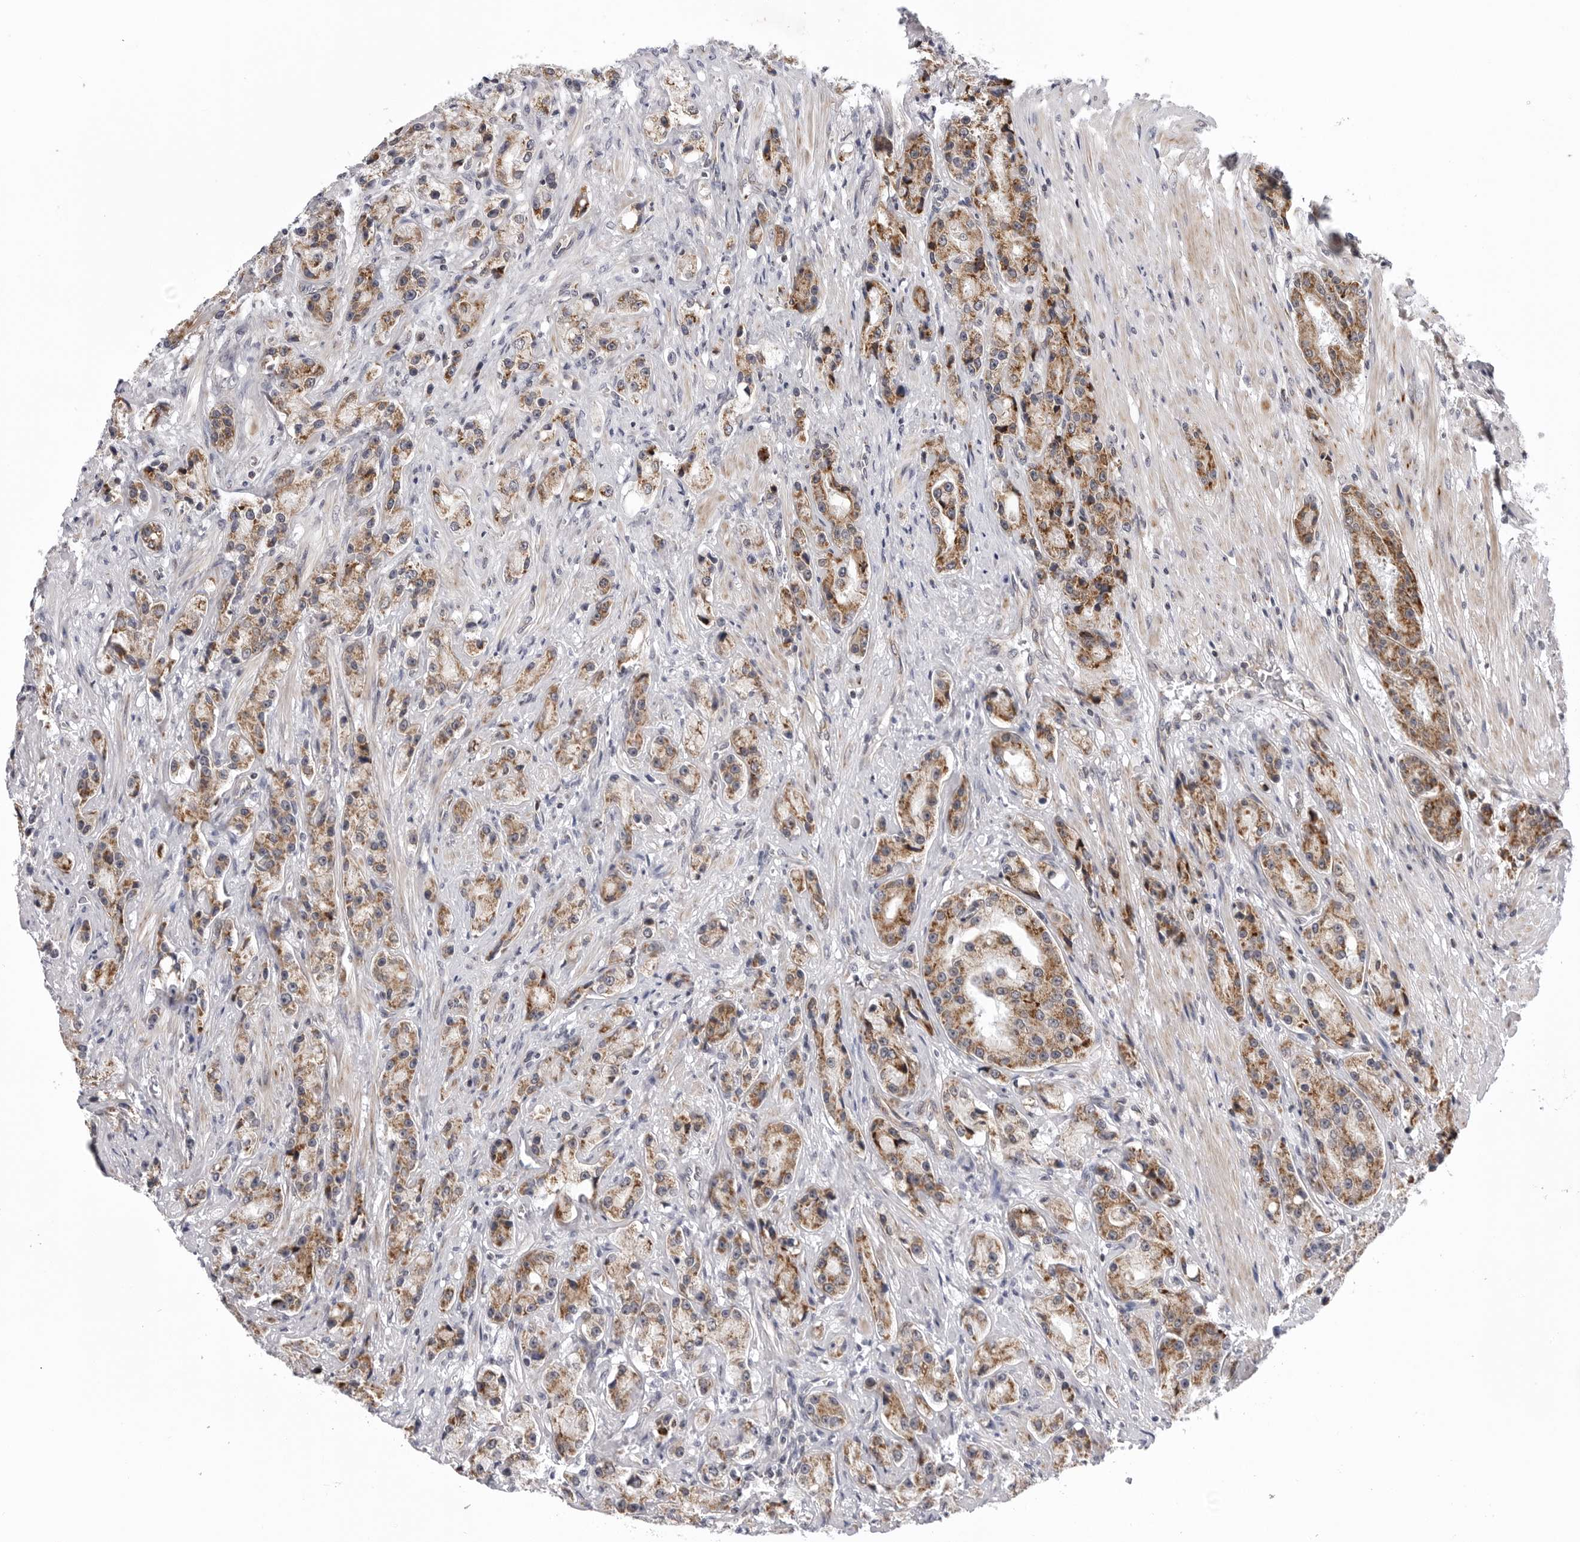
{"staining": {"intensity": "moderate", "quantity": ">75%", "location": "cytoplasmic/membranous"}, "tissue": "prostate cancer", "cell_type": "Tumor cells", "image_type": "cancer", "snomed": [{"axis": "morphology", "description": "Adenocarcinoma, High grade"}, {"axis": "topography", "description": "Prostate"}], "caption": "Immunohistochemical staining of prostate cancer (high-grade adenocarcinoma) reveals moderate cytoplasmic/membranous protein staining in approximately >75% of tumor cells. (Brightfield microscopy of DAB IHC at high magnification).", "gene": "CDK20", "patient": {"sex": "male", "age": 60}}